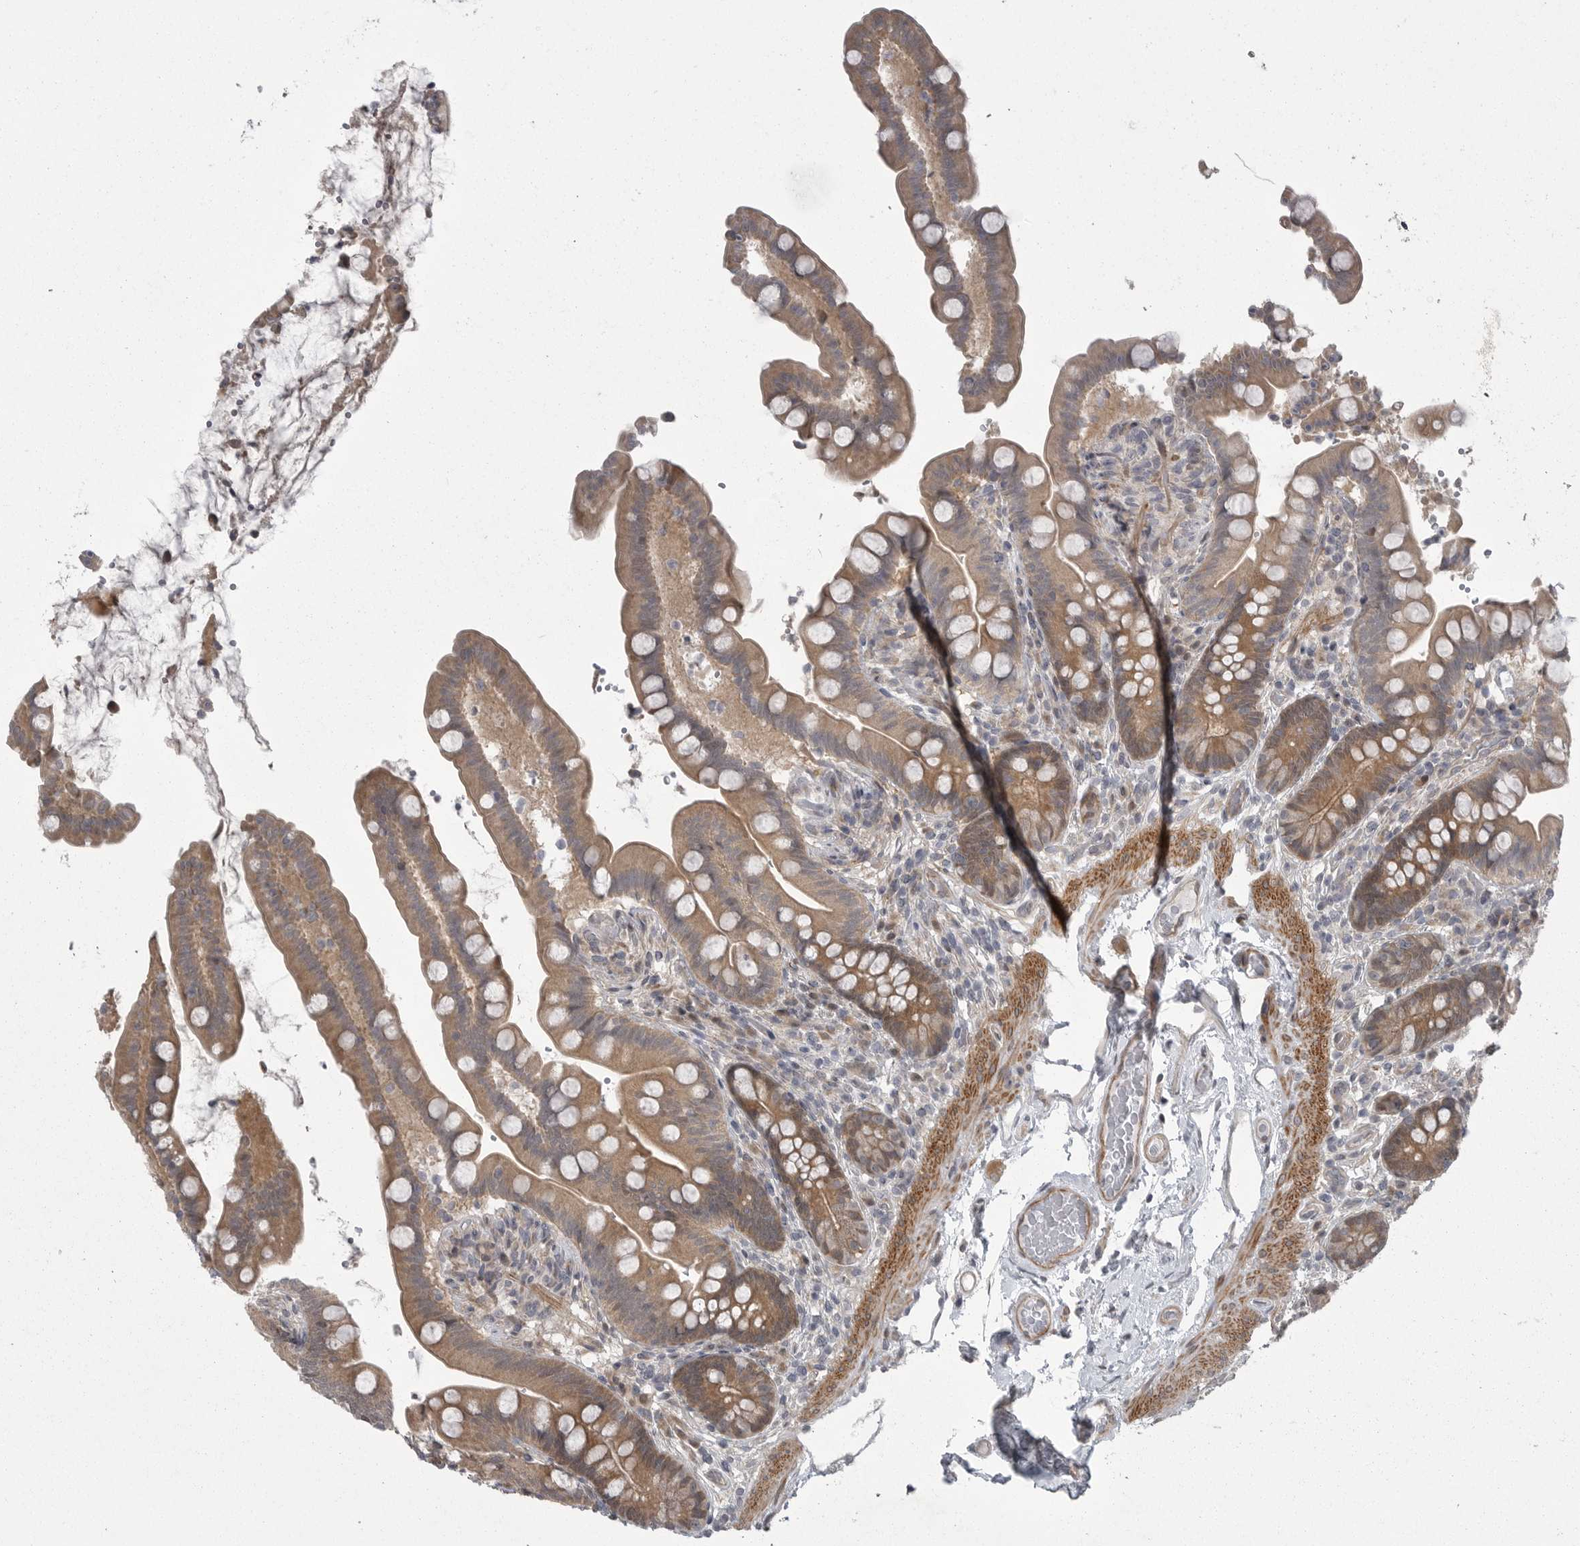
{"staining": {"intensity": "moderate", "quantity": ">75%", "location": "cytoplasmic/membranous"}, "tissue": "colon", "cell_type": "Endothelial cells", "image_type": "normal", "snomed": [{"axis": "morphology", "description": "Normal tissue, NOS"}, {"axis": "topography", "description": "Smooth muscle"}, {"axis": "topography", "description": "Colon"}], "caption": "IHC of normal colon exhibits medium levels of moderate cytoplasmic/membranous positivity in approximately >75% of endothelial cells. The protein of interest is stained brown, and the nuclei are stained in blue (DAB IHC with brightfield microscopy, high magnification).", "gene": "PPP1R9A", "patient": {"sex": "male", "age": 73}}